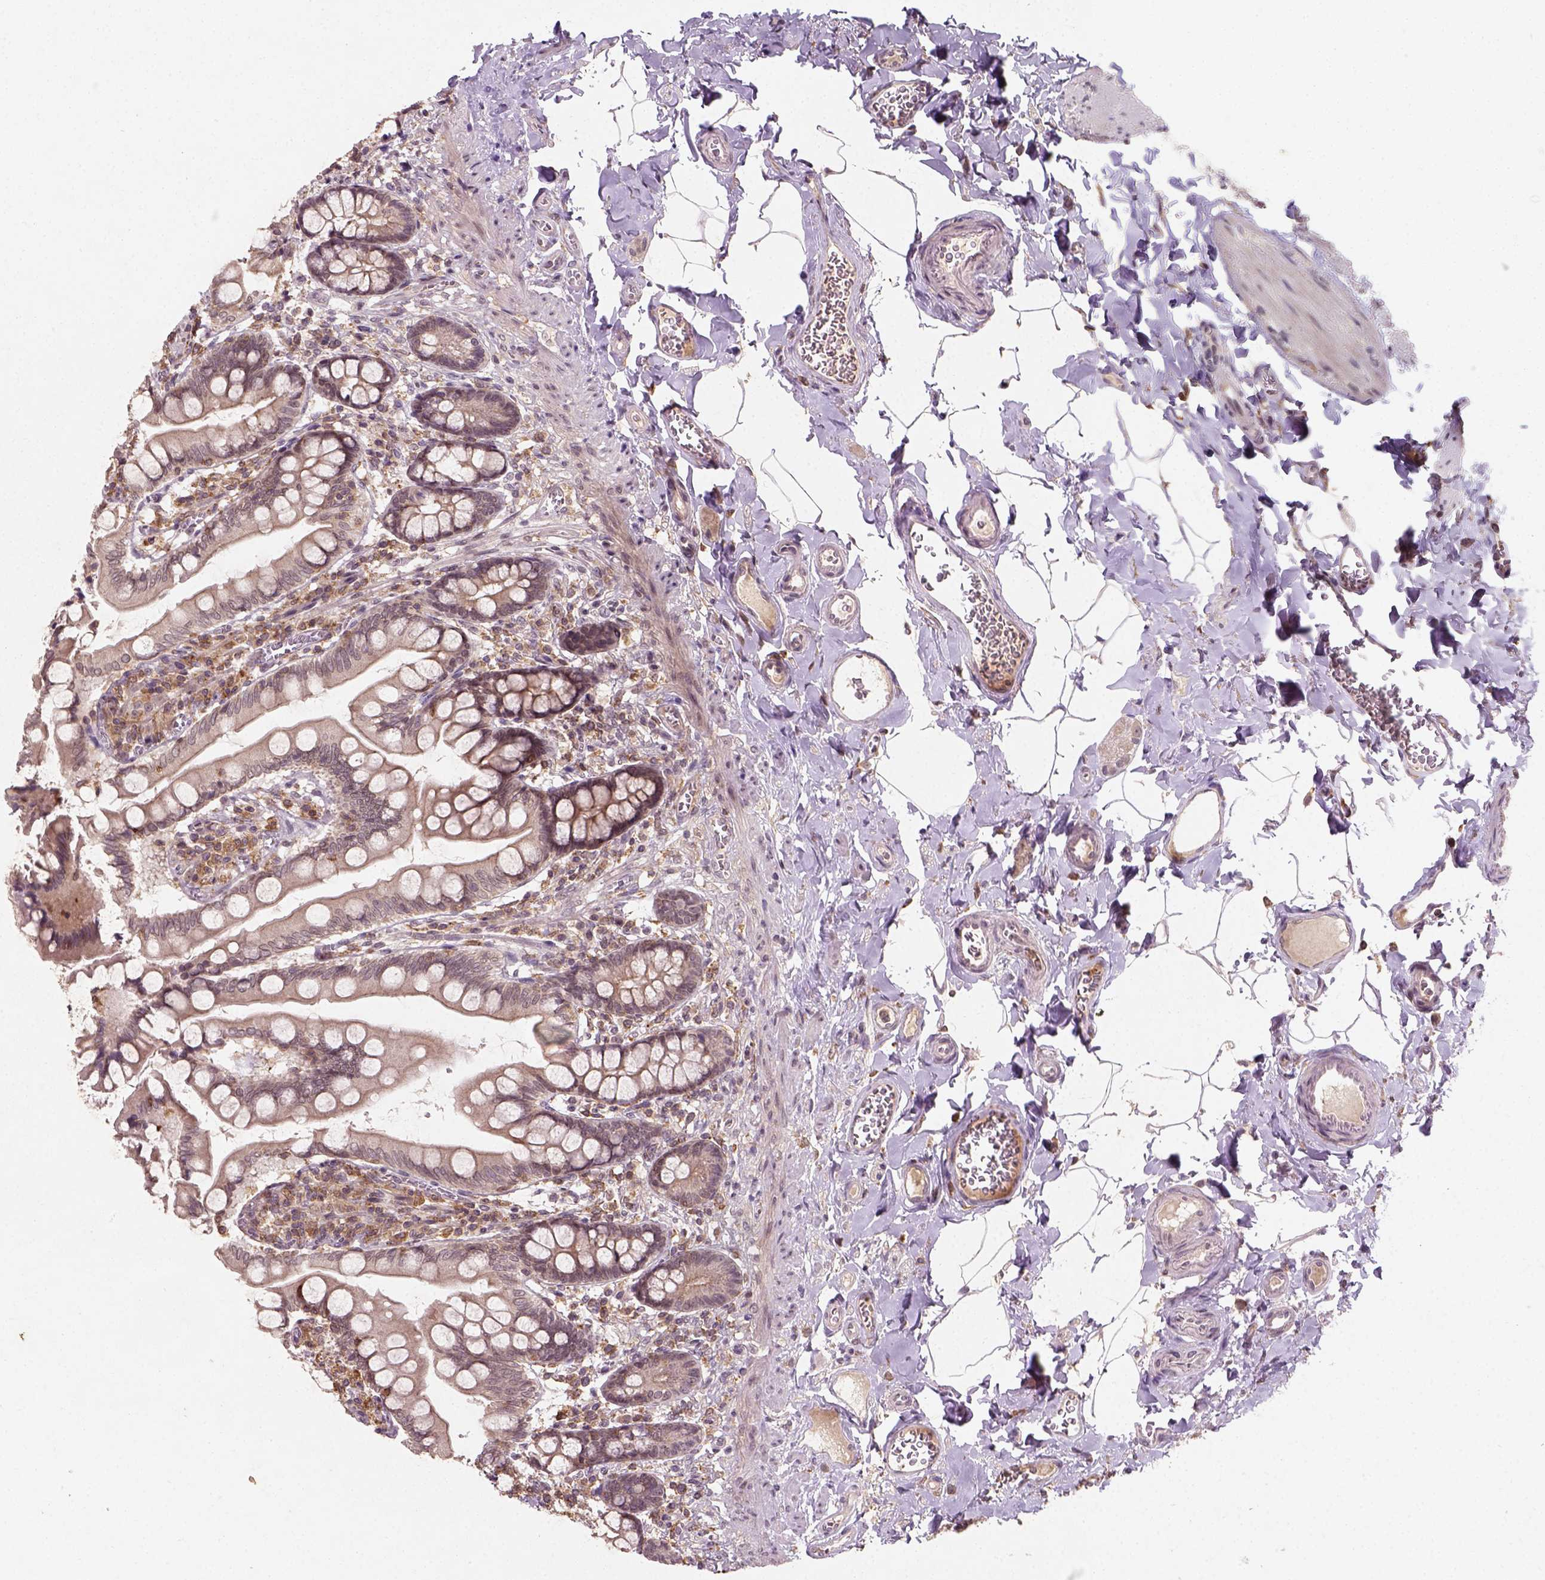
{"staining": {"intensity": "moderate", "quantity": "<25%", "location": "cytoplasmic/membranous"}, "tissue": "small intestine", "cell_type": "Glandular cells", "image_type": "normal", "snomed": [{"axis": "morphology", "description": "Normal tissue, NOS"}, {"axis": "topography", "description": "Small intestine"}], "caption": "DAB immunohistochemical staining of normal small intestine shows moderate cytoplasmic/membranous protein staining in approximately <25% of glandular cells.", "gene": "CAMKK1", "patient": {"sex": "female", "age": 56}}